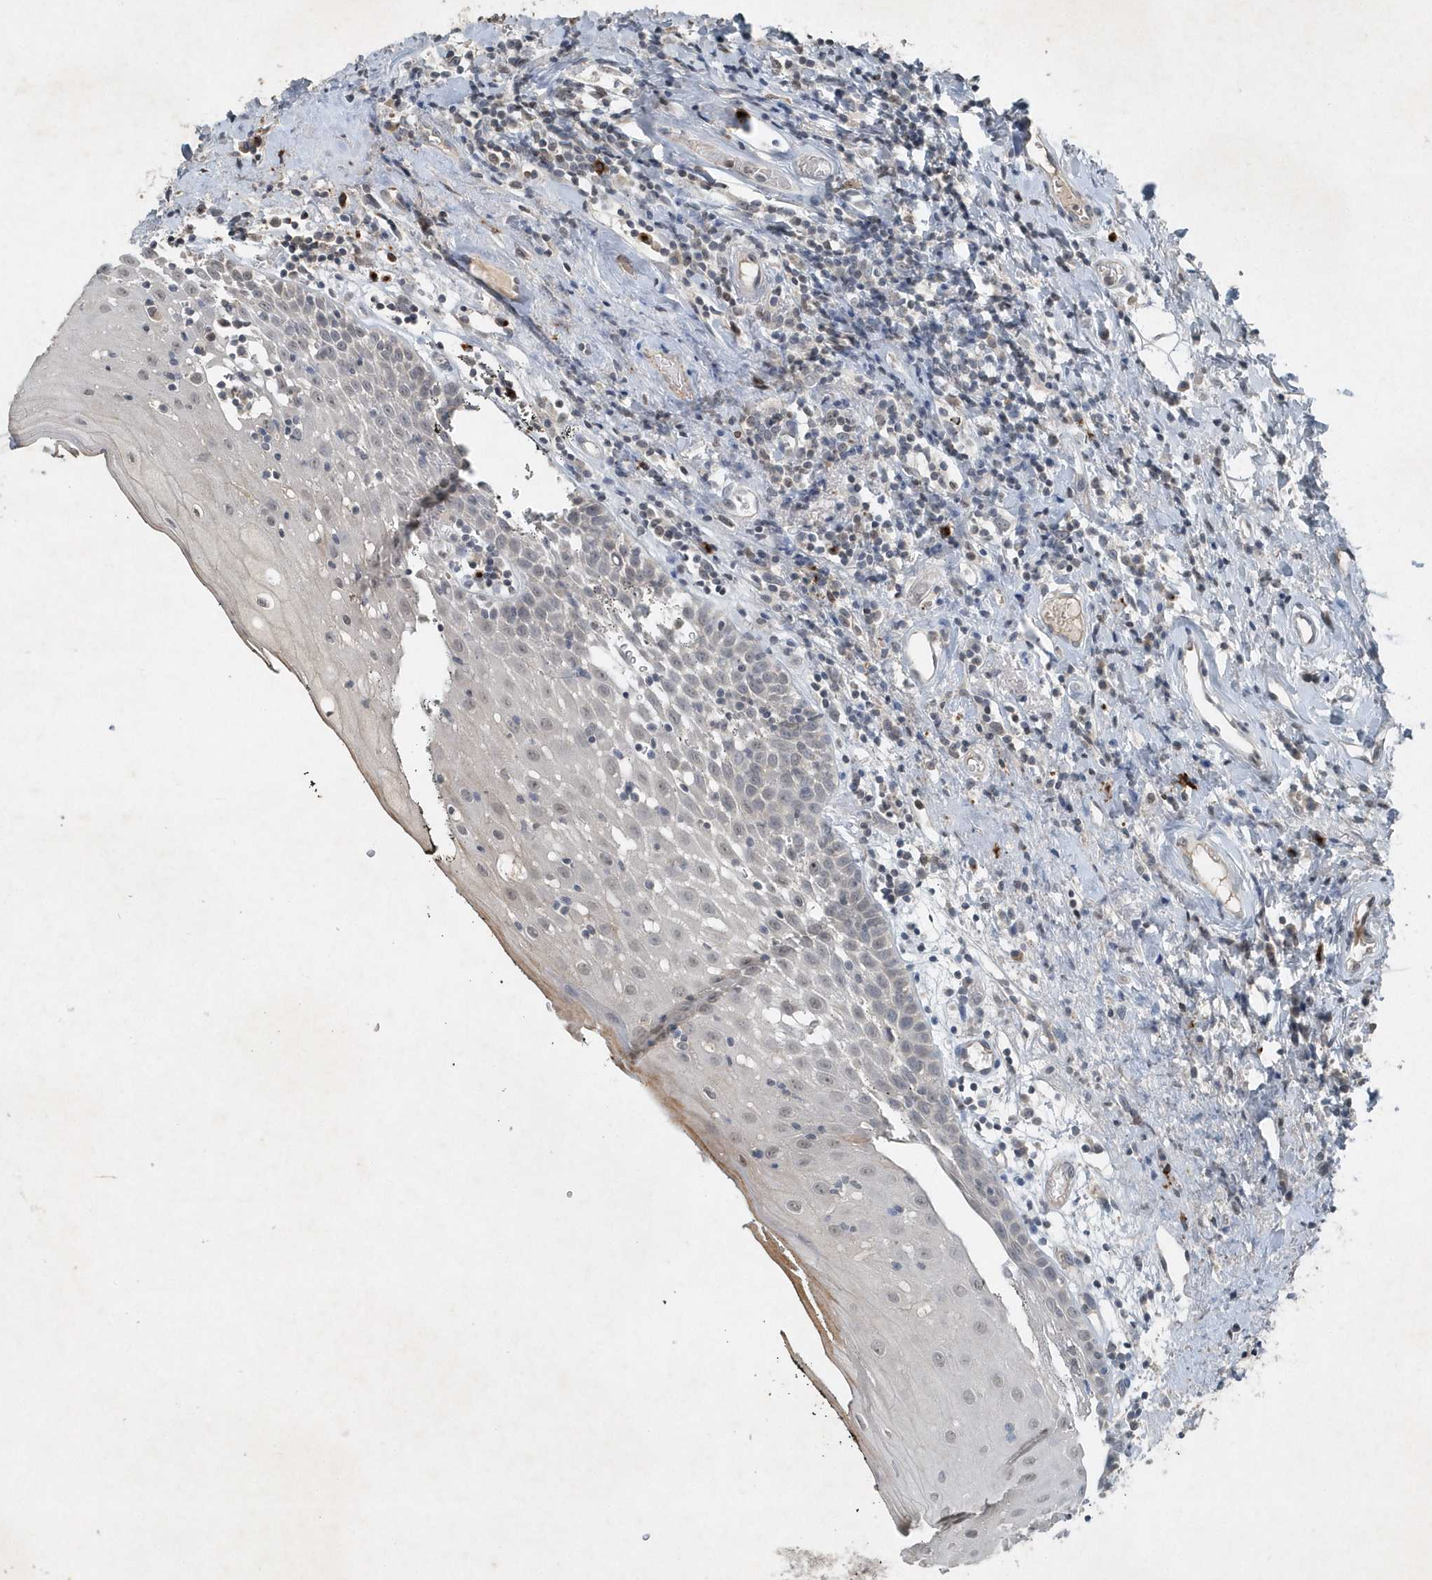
{"staining": {"intensity": "negative", "quantity": "none", "location": "none"}, "tissue": "oral mucosa", "cell_type": "Squamous epithelial cells", "image_type": "normal", "snomed": [{"axis": "morphology", "description": "Normal tissue, NOS"}, {"axis": "topography", "description": "Oral tissue"}], "caption": "Photomicrograph shows no significant protein staining in squamous epithelial cells of normal oral mucosa. Nuclei are stained in blue.", "gene": "QTRT2", "patient": {"sex": "male", "age": 74}}